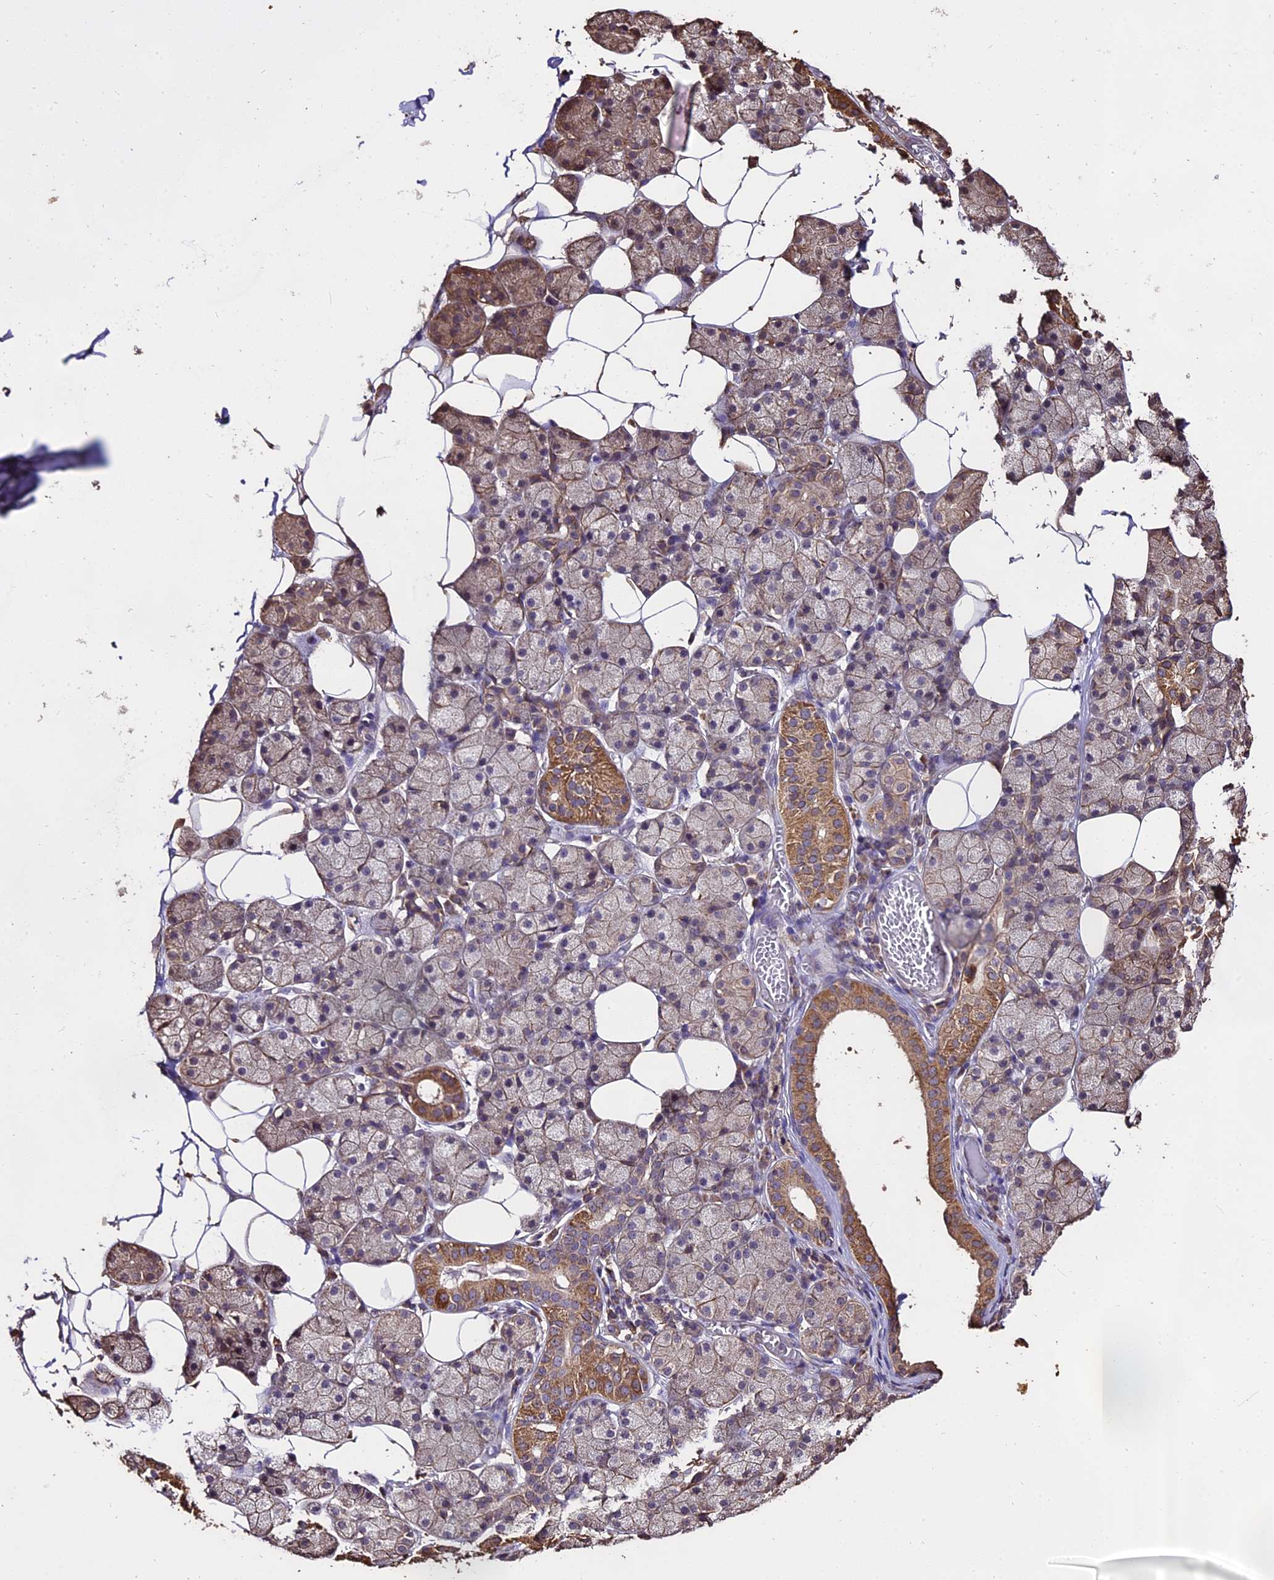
{"staining": {"intensity": "moderate", "quantity": "25%-75%", "location": "cytoplasmic/membranous"}, "tissue": "salivary gland", "cell_type": "Glandular cells", "image_type": "normal", "snomed": [{"axis": "morphology", "description": "Normal tissue, NOS"}, {"axis": "topography", "description": "Salivary gland"}], "caption": "Immunohistochemical staining of unremarkable salivary gland displays moderate cytoplasmic/membranous protein expression in about 25%-75% of glandular cells.", "gene": "PGPEP1L", "patient": {"sex": "female", "age": 33}}